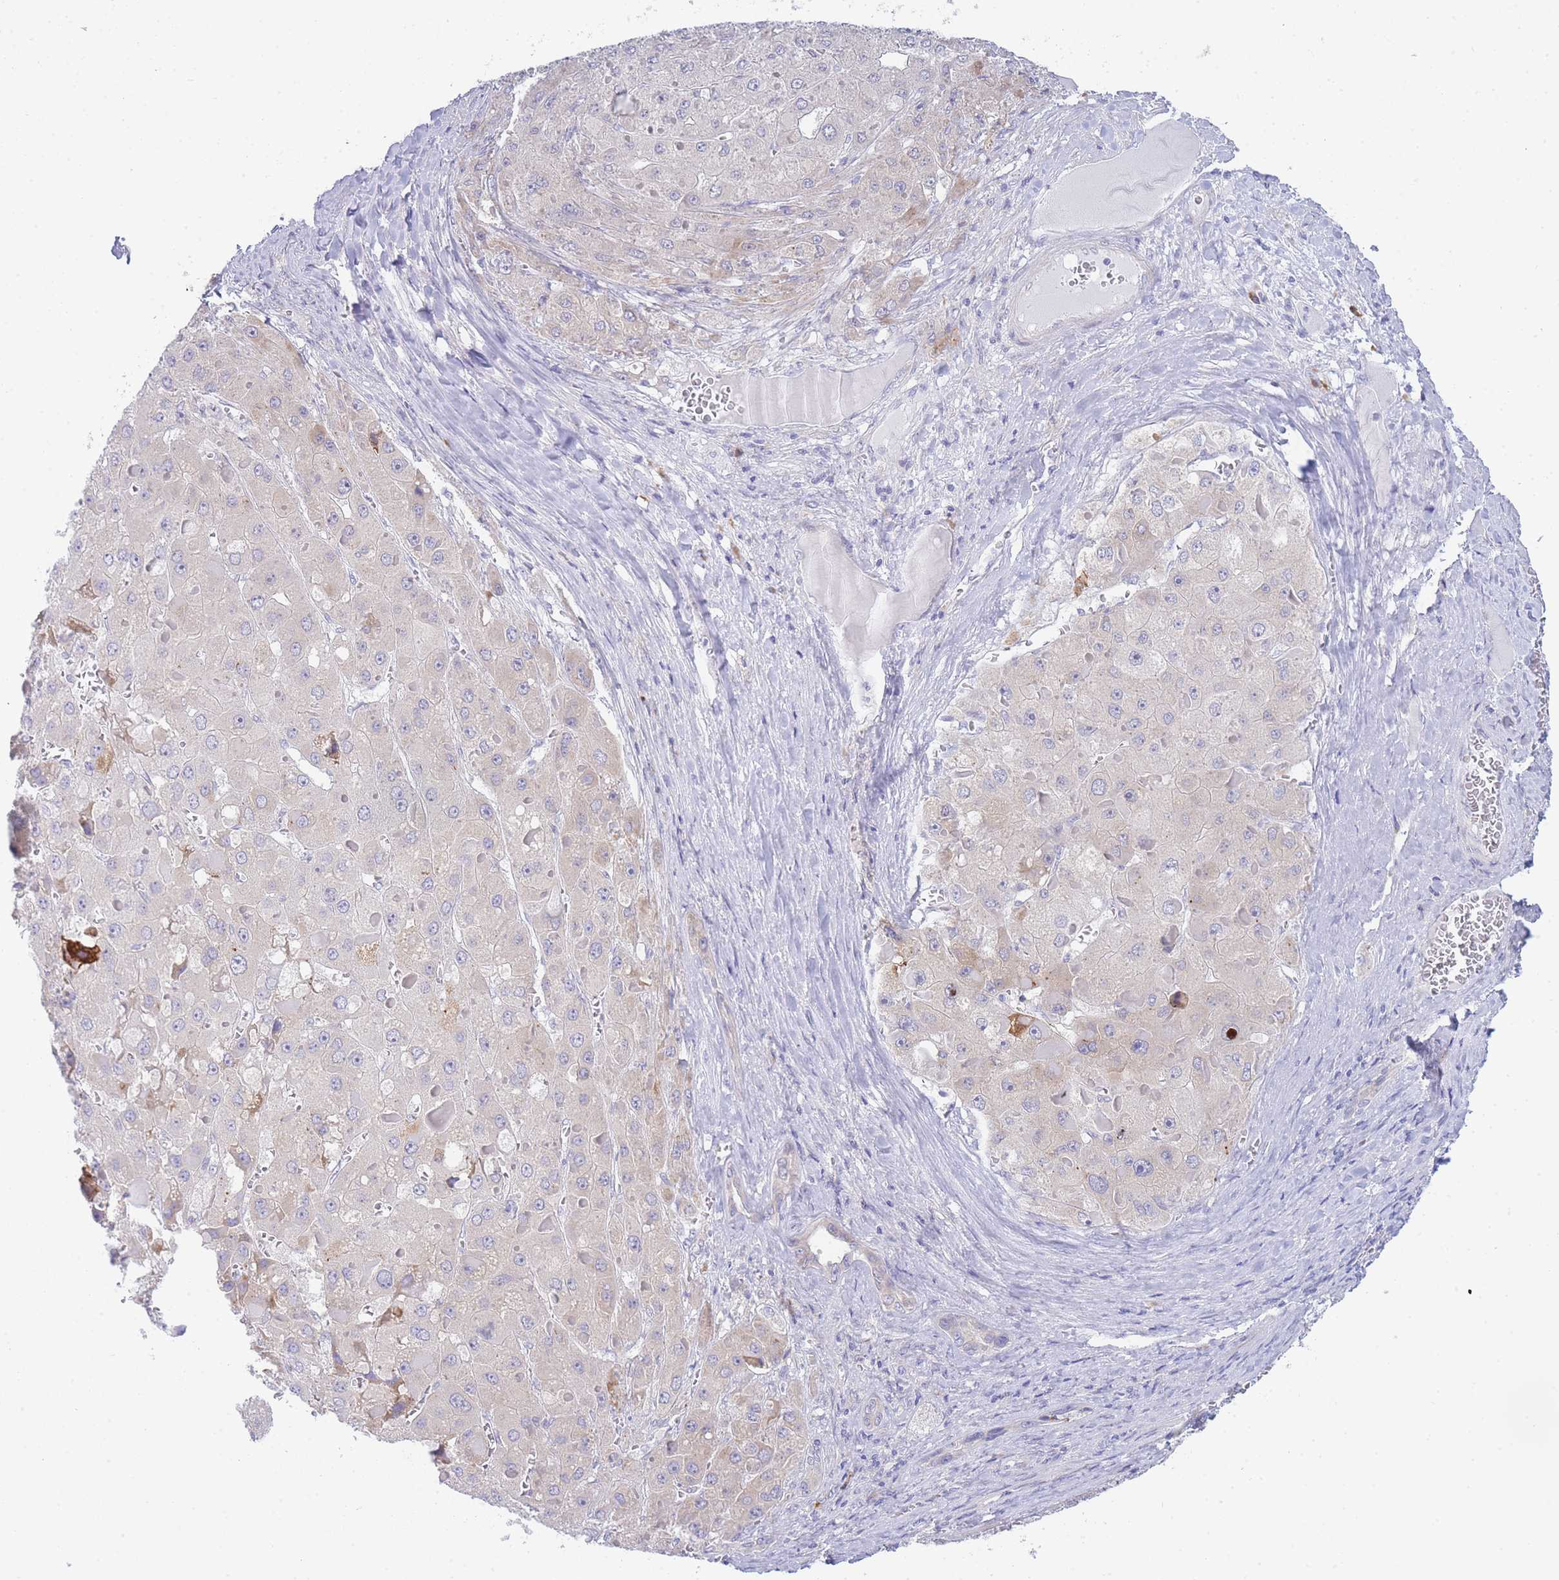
{"staining": {"intensity": "negative", "quantity": "none", "location": "none"}, "tissue": "liver cancer", "cell_type": "Tumor cells", "image_type": "cancer", "snomed": [{"axis": "morphology", "description": "Carcinoma, Hepatocellular, NOS"}, {"axis": "topography", "description": "Liver"}], "caption": "Tumor cells show no significant protein expression in liver cancer (hepatocellular carcinoma).", "gene": "ZNF510", "patient": {"sex": "female", "age": 73}}